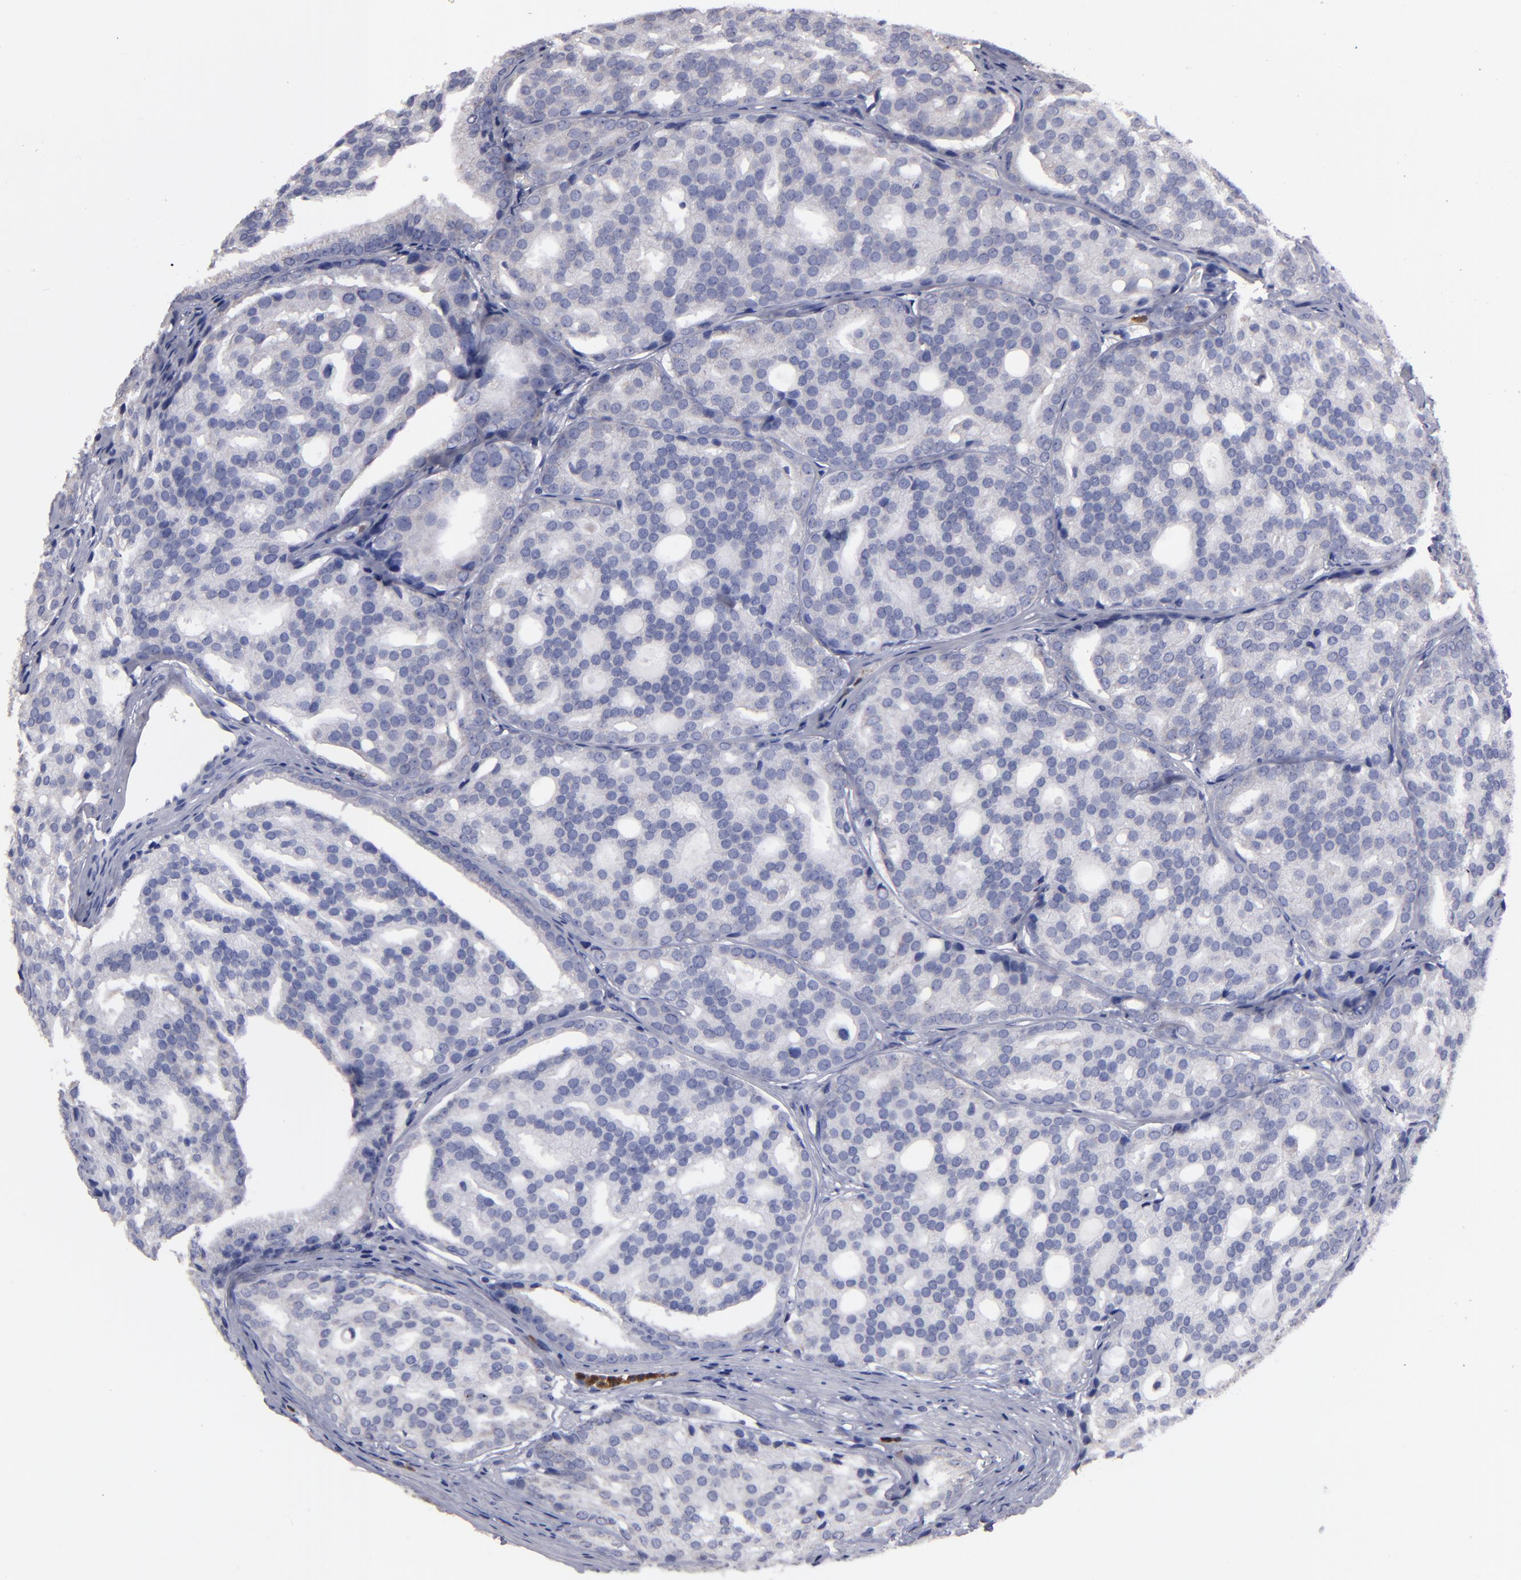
{"staining": {"intensity": "weak", "quantity": "<25%", "location": "cytoplasmic/membranous"}, "tissue": "prostate cancer", "cell_type": "Tumor cells", "image_type": "cancer", "snomed": [{"axis": "morphology", "description": "Adenocarcinoma, High grade"}, {"axis": "topography", "description": "Prostate"}], "caption": "An IHC histopathology image of prostate cancer is shown. There is no staining in tumor cells of prostate cancer.", "gene": "FGR", "patient": {"sex": "male", "age": 64}}